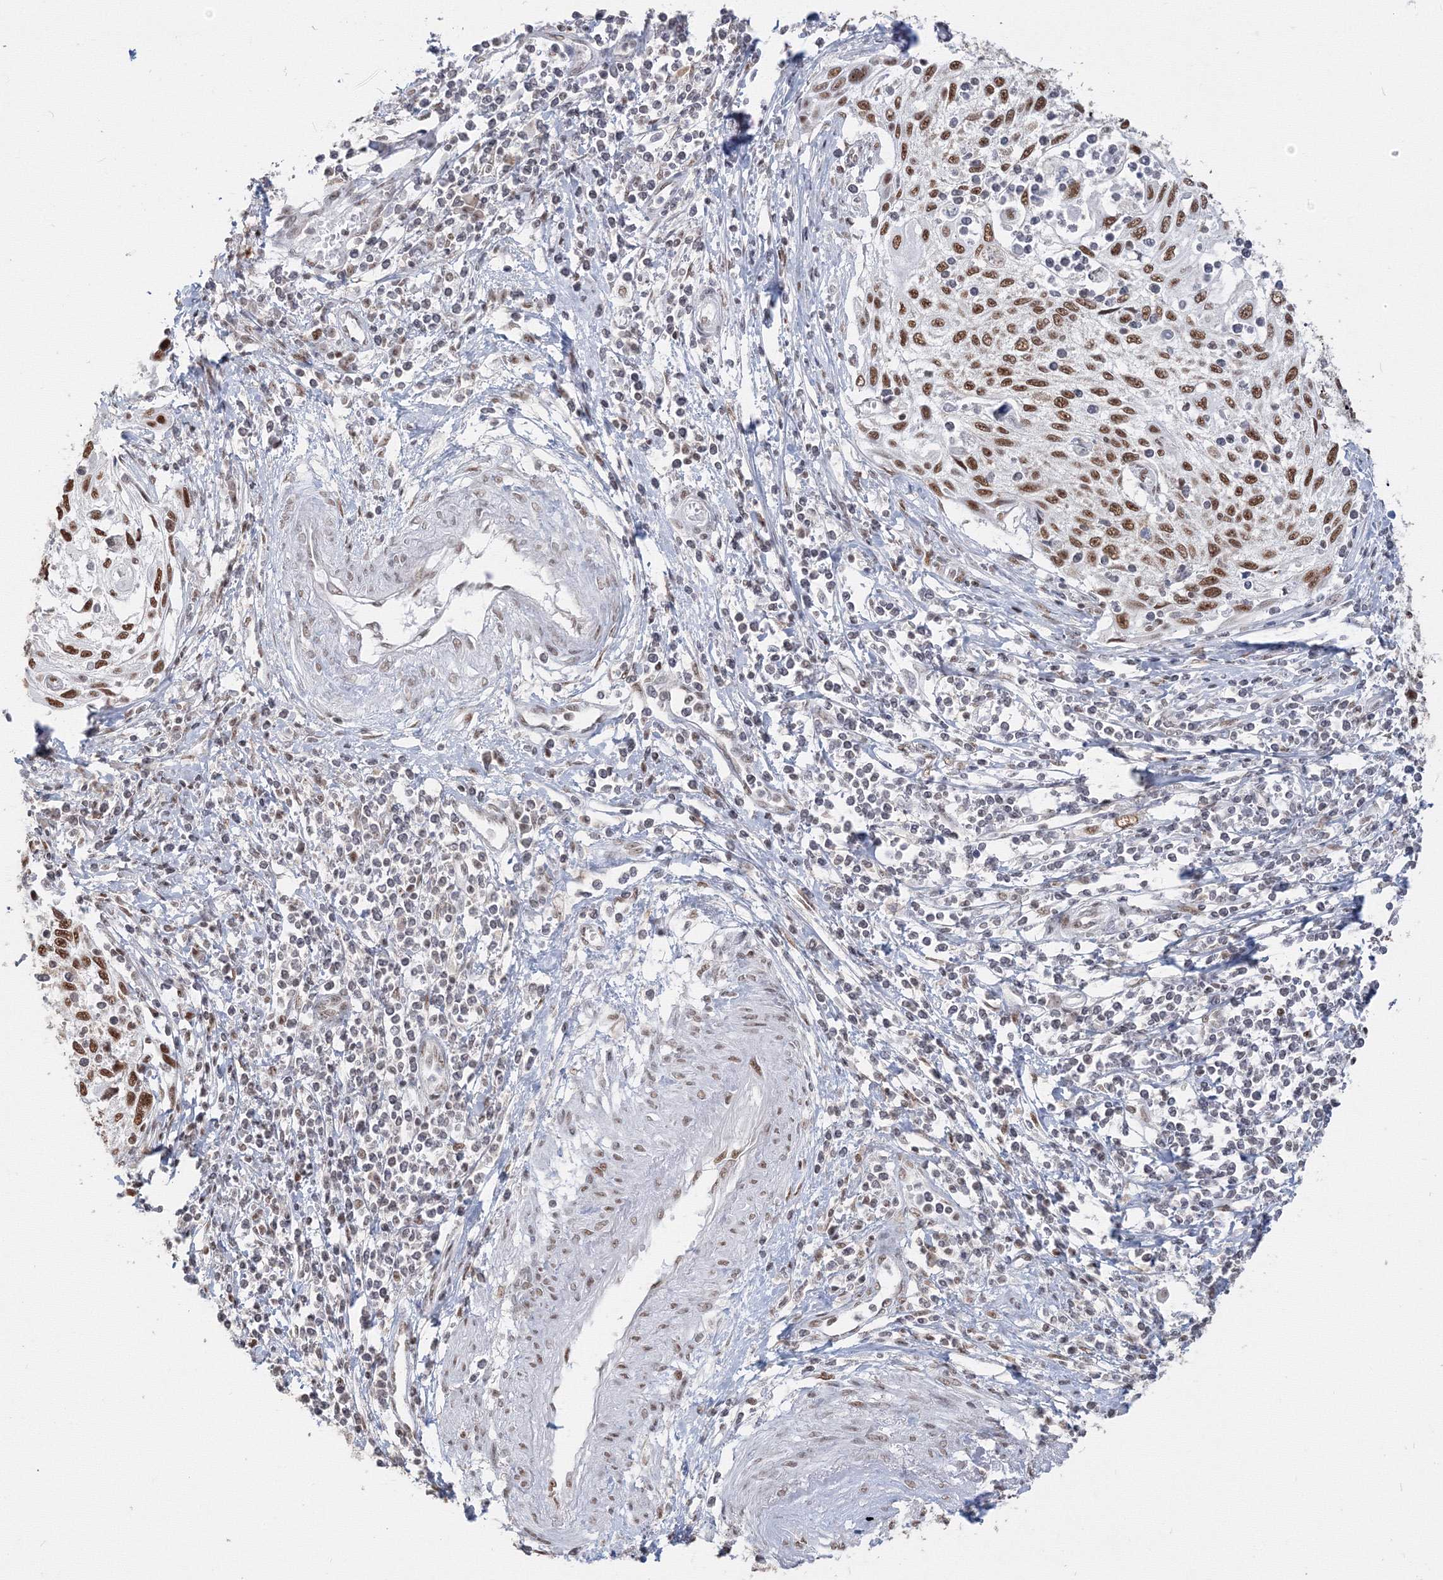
{"staining": {"intensity": "moderate", "quantity": ">75%", "location": "nuclear"}, "tissue": "cervical cancer", "cell_type": "Tumor cells", "image_type": "cancer", "snomed": [{"axis": "morphology", "description": "Squamous cell carcinoma, NOS"}, {"axis": "topography", "description": "Cervix"}], "caption": "High-magnification brightfield microscopy of squamous cell carcinoma (cervical) stained with DAB (3,3'-diaminobenzidine) (brown) and counterstained with hematoxylin (blue). tumor cells exhibit moderate nuclear staining is present in about>75% of cells.", "gene": "PPP4R2", "patient": {"sex": "female", "age": 70}}